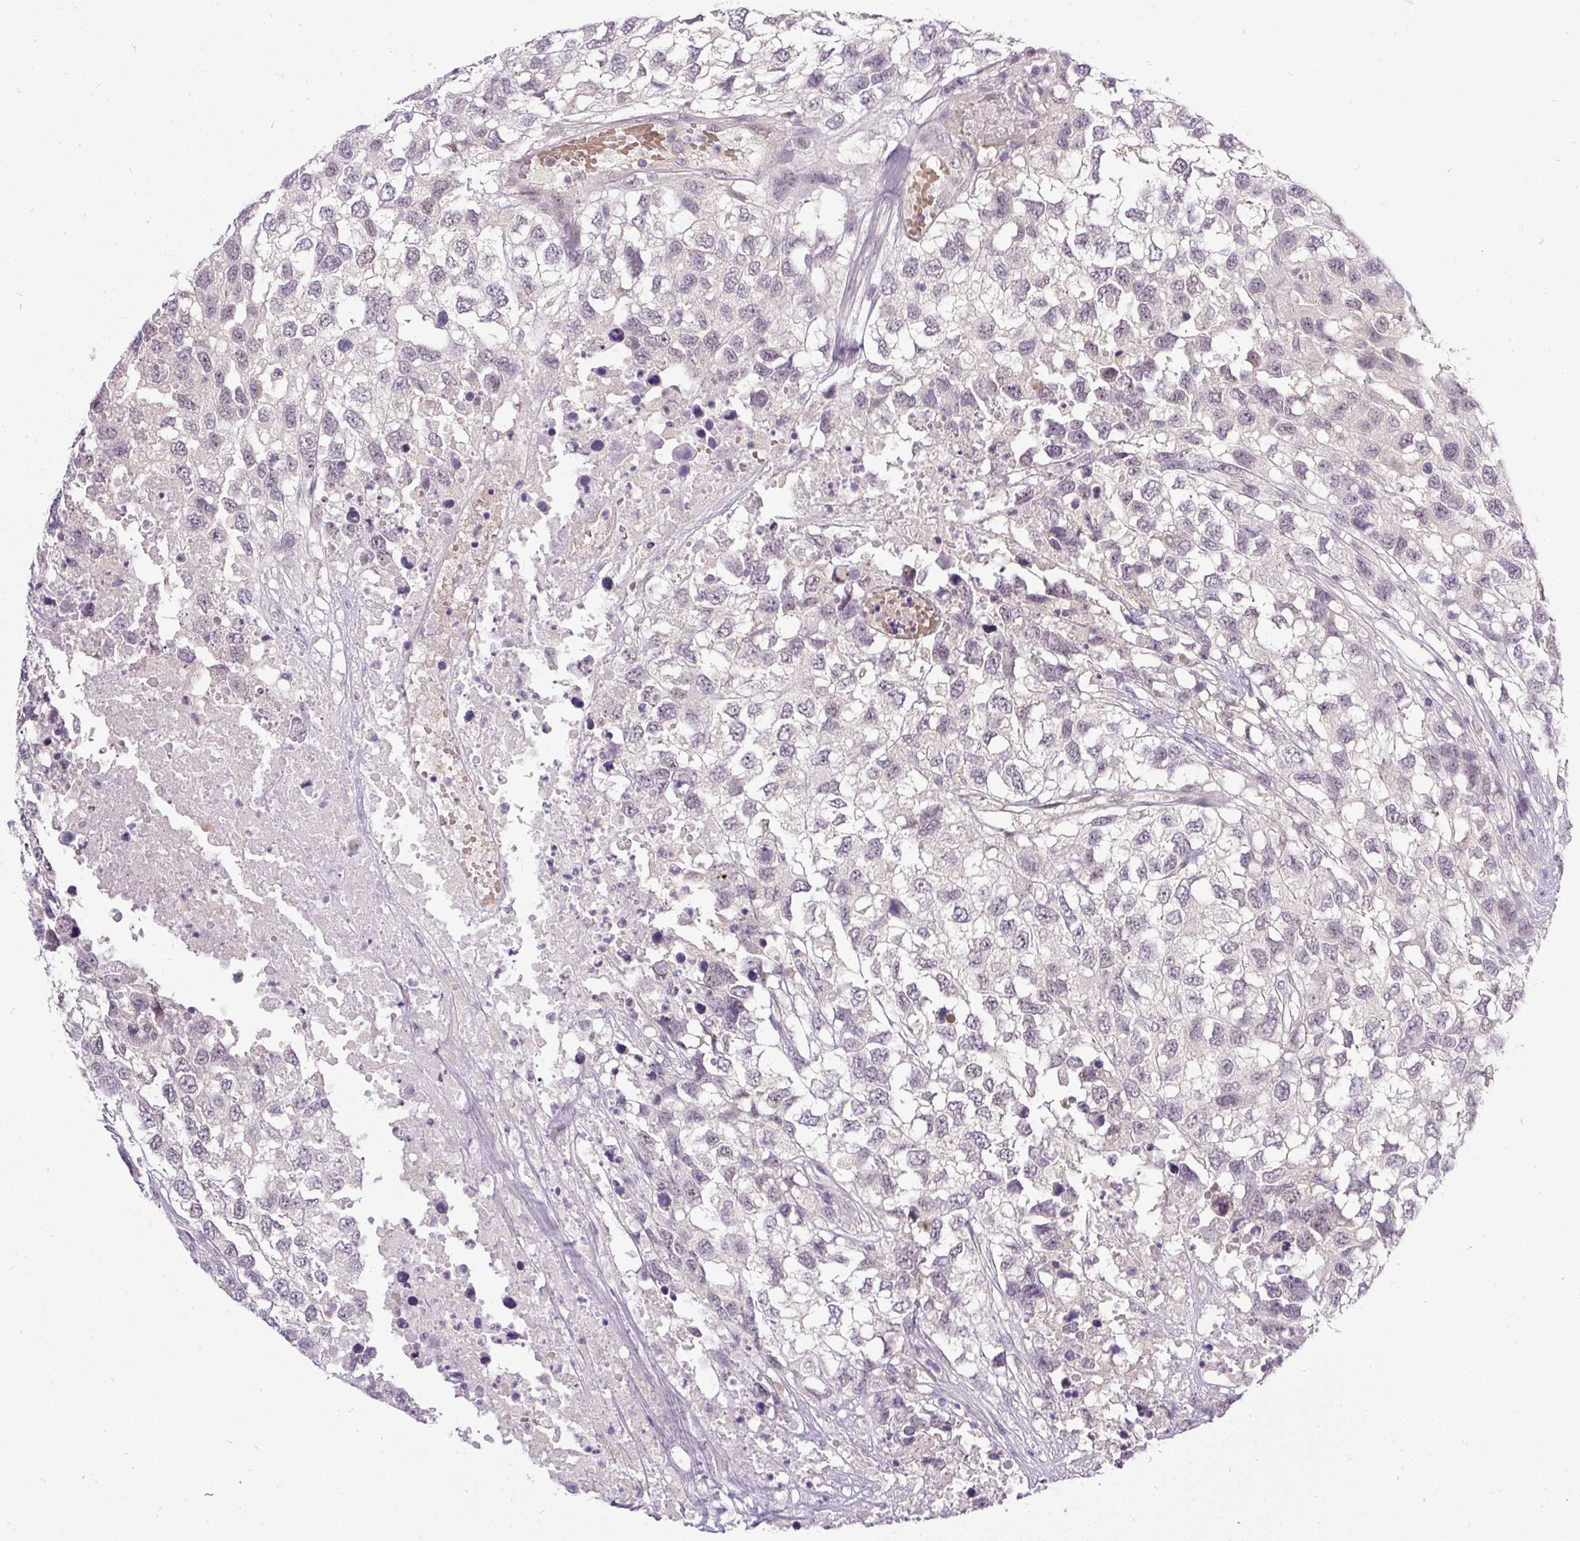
{"staining": {"intensity": "weak", "quantity": "<25%", "location": "nuclear"}, "tissue": "testis cancer", "cell_type": "Tumor cells", "image_type": "cancer", "snomed": [{"axis": "morphology", "description": "Carcinoma, Embryonal, NOS"}, {"axis": "topography", "description": "Testis"}], "caption": "High magnification brightfield microscopy of testis embryonal carcinoma stained with DAB (brown) and counterstained with hematoxylin (blue): tumor cells show no significant expression. (DAB (3,3'-diaminobenzidine) IHC with hematoxylin counter stain).", "gene": "FAM117B", "patient": {"sex": "male", "age": 83}}